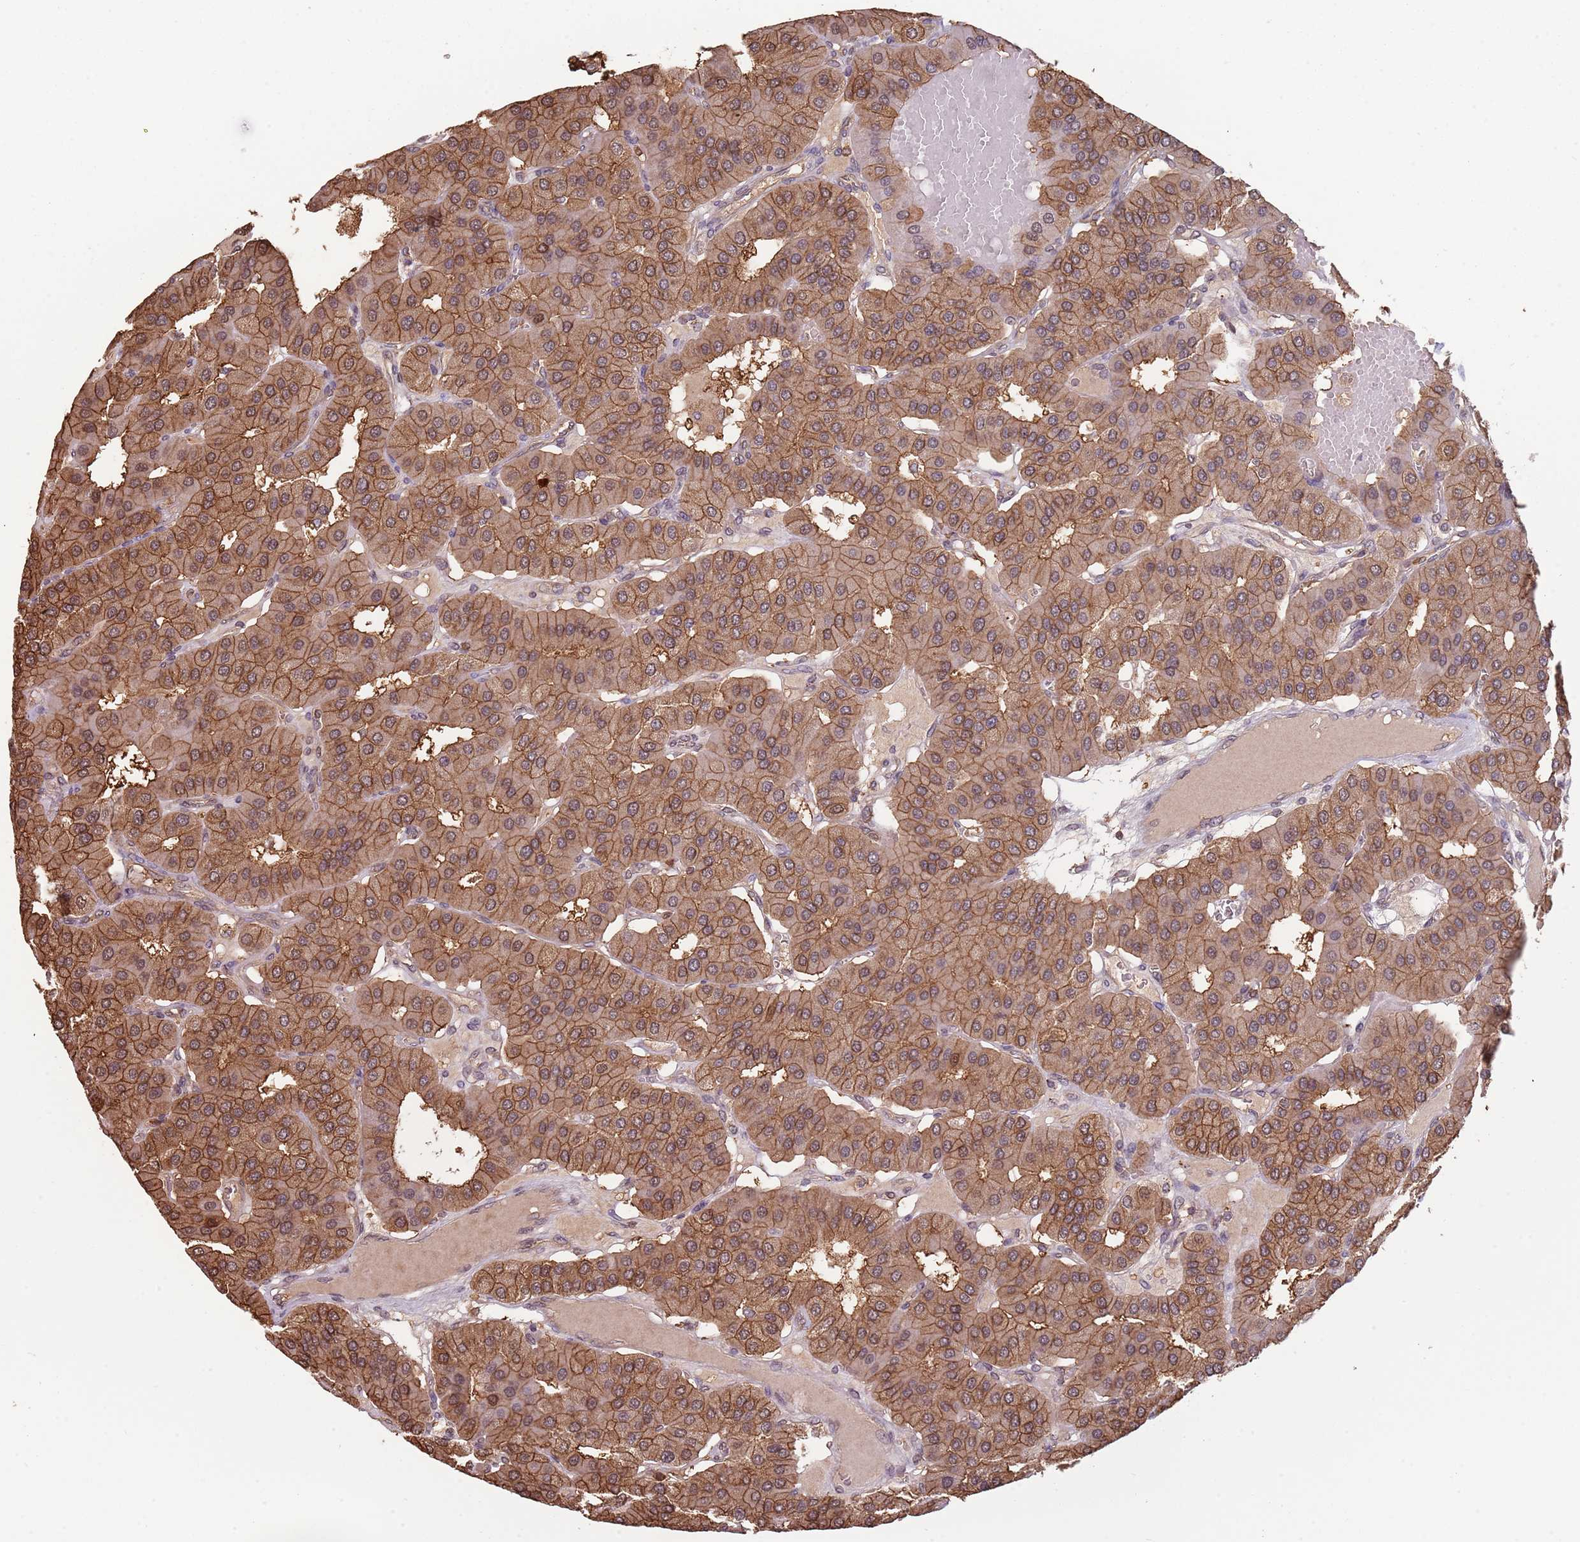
{"staining": {"intensity": "moderate", "quantity": ">75%", "location": "cytoplasmic/membranous,nuclear"}, "tissue": "parathyroid gland", "cell_type": "Glandular cells", "image_type": "normal", "snomed": [{"axis": "morphology", "description": "Normal tissue, NOS"}, {"axis": "morphology", "description": "Adenoma, NOS"}, {"axis": "topography", "description": "Parathyroid gland"}], "caption": "Protein expression analysis of normal human parathyroid gland reveals moderate cytoplasmic/membranous,nuclear expression in about >75% of glandular cells.", "gene": "COG4", "patient": {"sex": "female", "age": 86}}